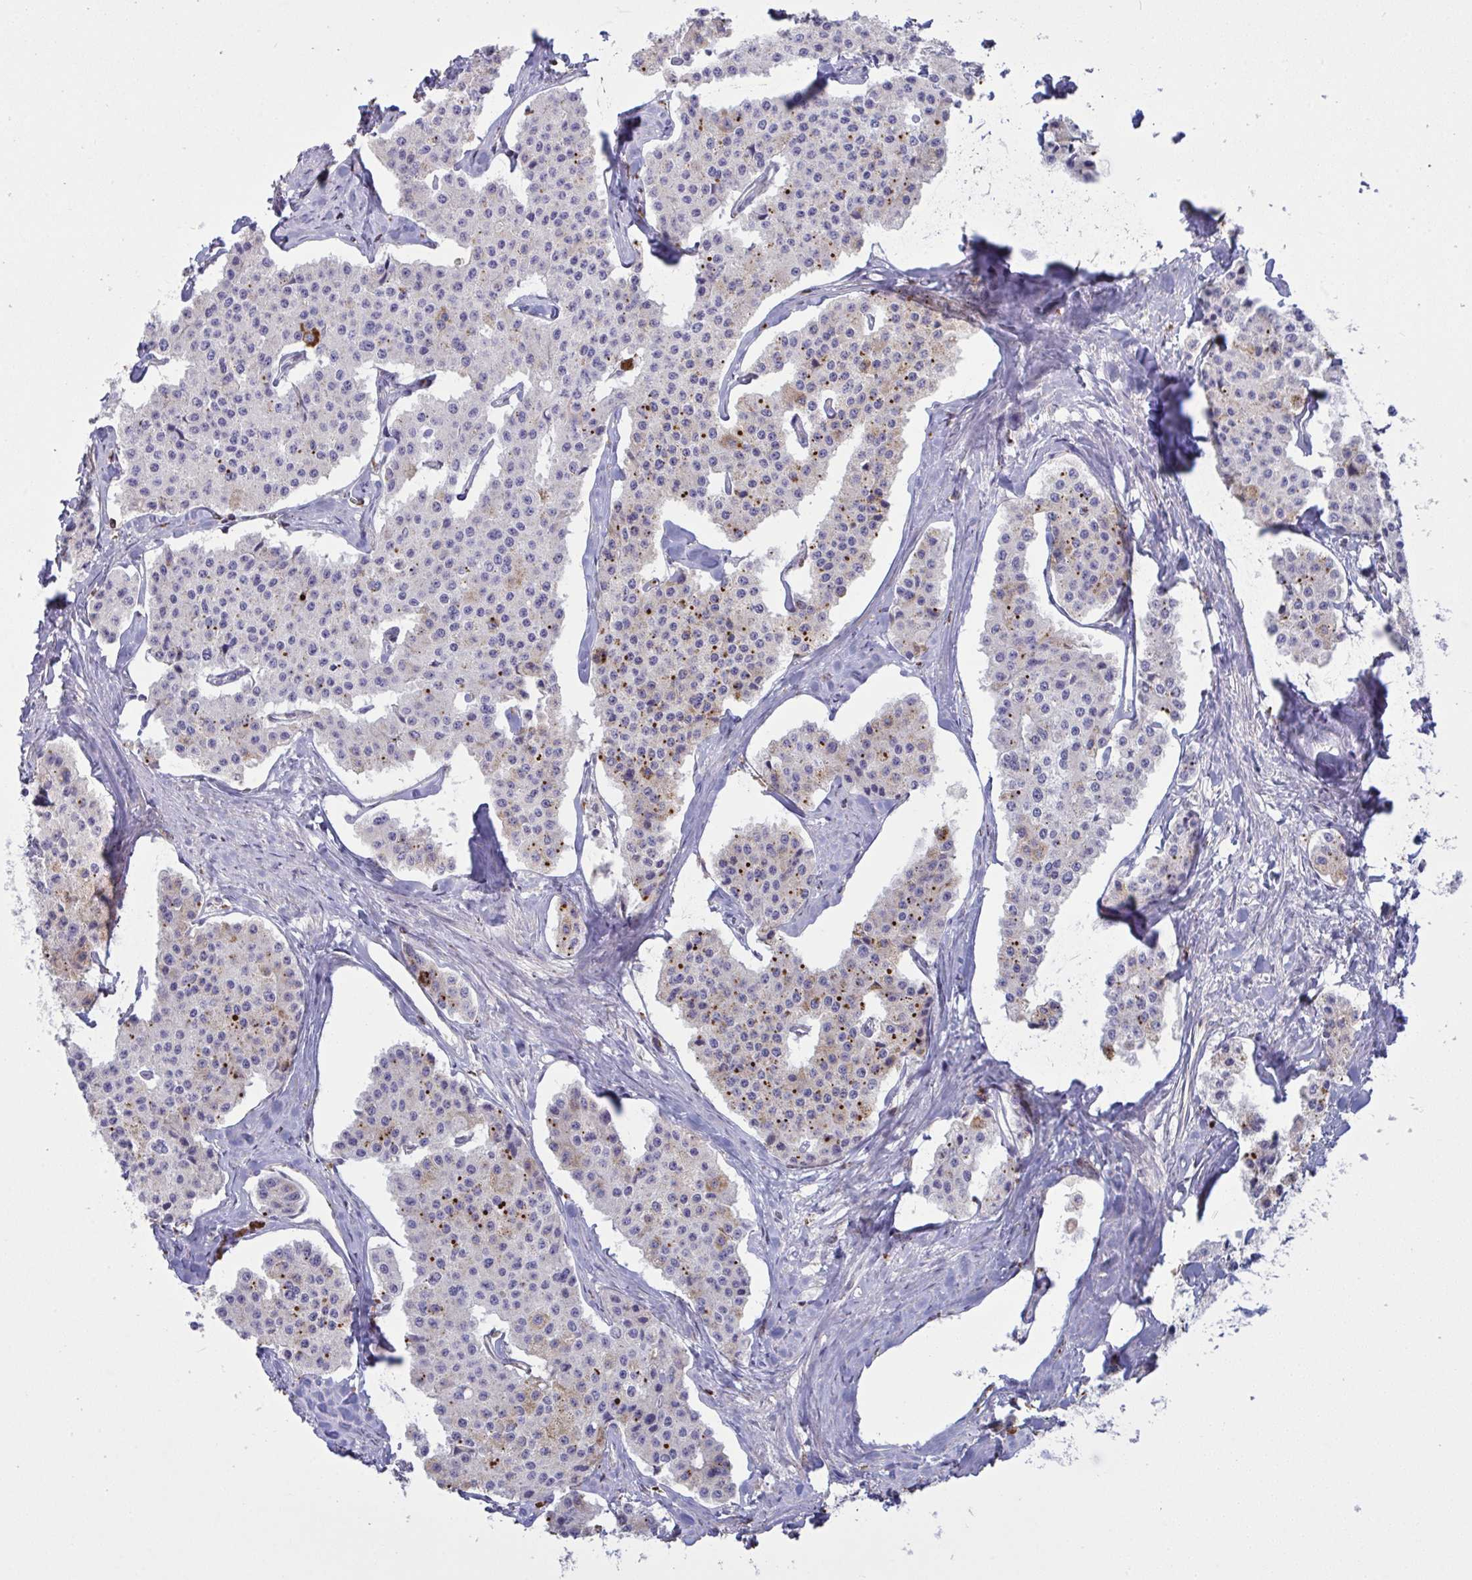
{"staining": {"intensity": "moderate", "quantity": "25%-75%", "location": "cytoplasmic/membranous"}, "tissue": "carcinoid", "cell_type": "Tumor cells", "image_type": "cancer", "snomed": [{"axis": "morphology", "description": "Carcinoid, malignant, NOS"}, {"axis": "topography", "description": "Small intestine"}], "caption": "Brown immunohistochemical staining in carcinoid (malignant) demonstrates moderate cytoplasmic/membranous positivity in about 25%-75% of tumor cells.", "gene": "MICOS10", "patient": {"sex": "female", "age": 65}}